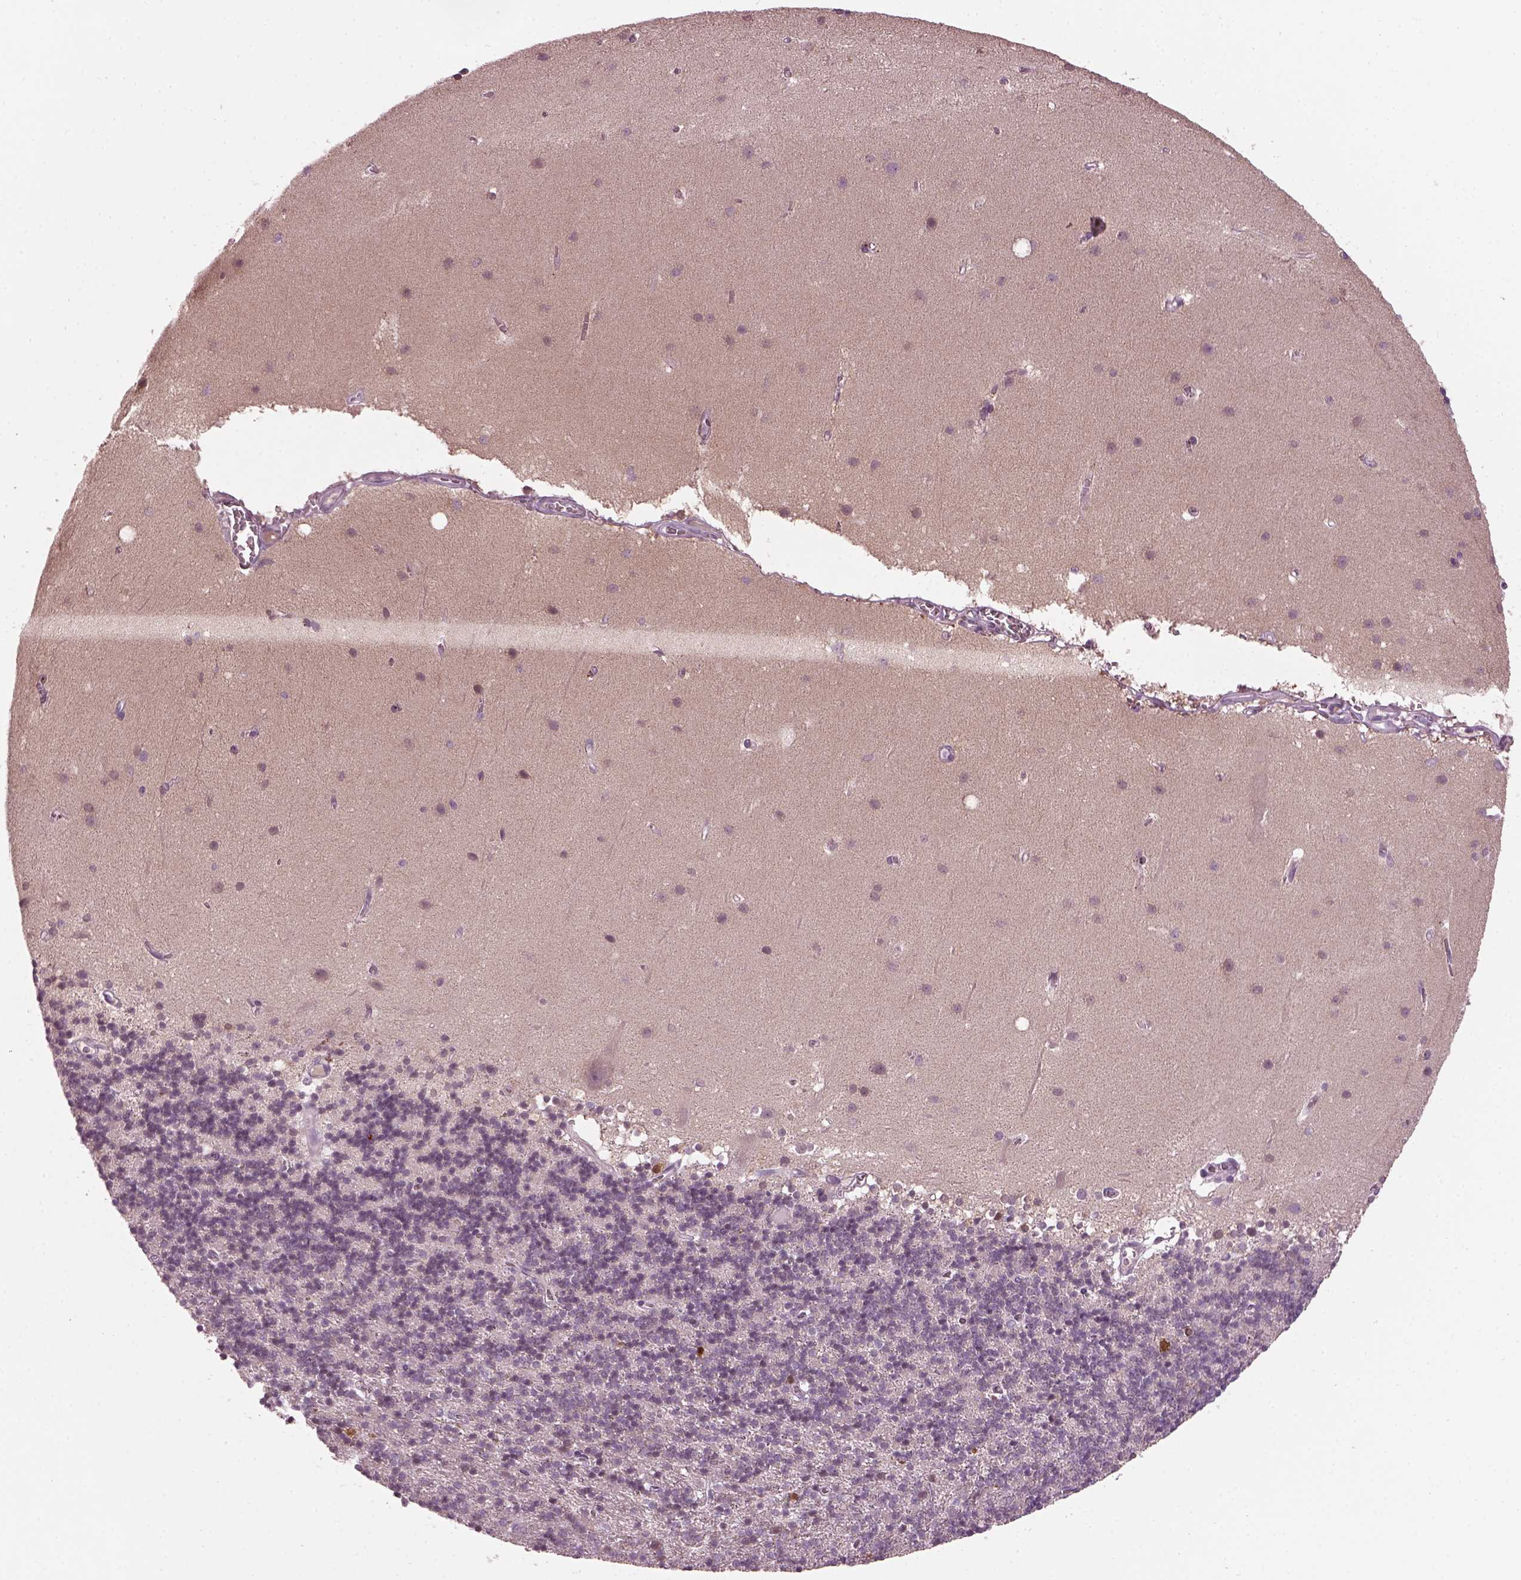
{"staining": {"intensity": "negative", "quantity": "none", "location": "none"}, "tissue": "cerebellum", "cell_type": "Cells in granular layer", "image_type": "normal", "snomed": [{"axis": "morphology", "description": "Normal tissue, NOS"}, {"axis": "topography", "description": "Cerebellum"}], "caption": "Human cerebellum stained for a protein using immunohistochemistry (IHC) demonstrates no positivity in cells in granular layer.", "gene": "DPYSL5", "patient": {"sex": "male", "age": 70}}